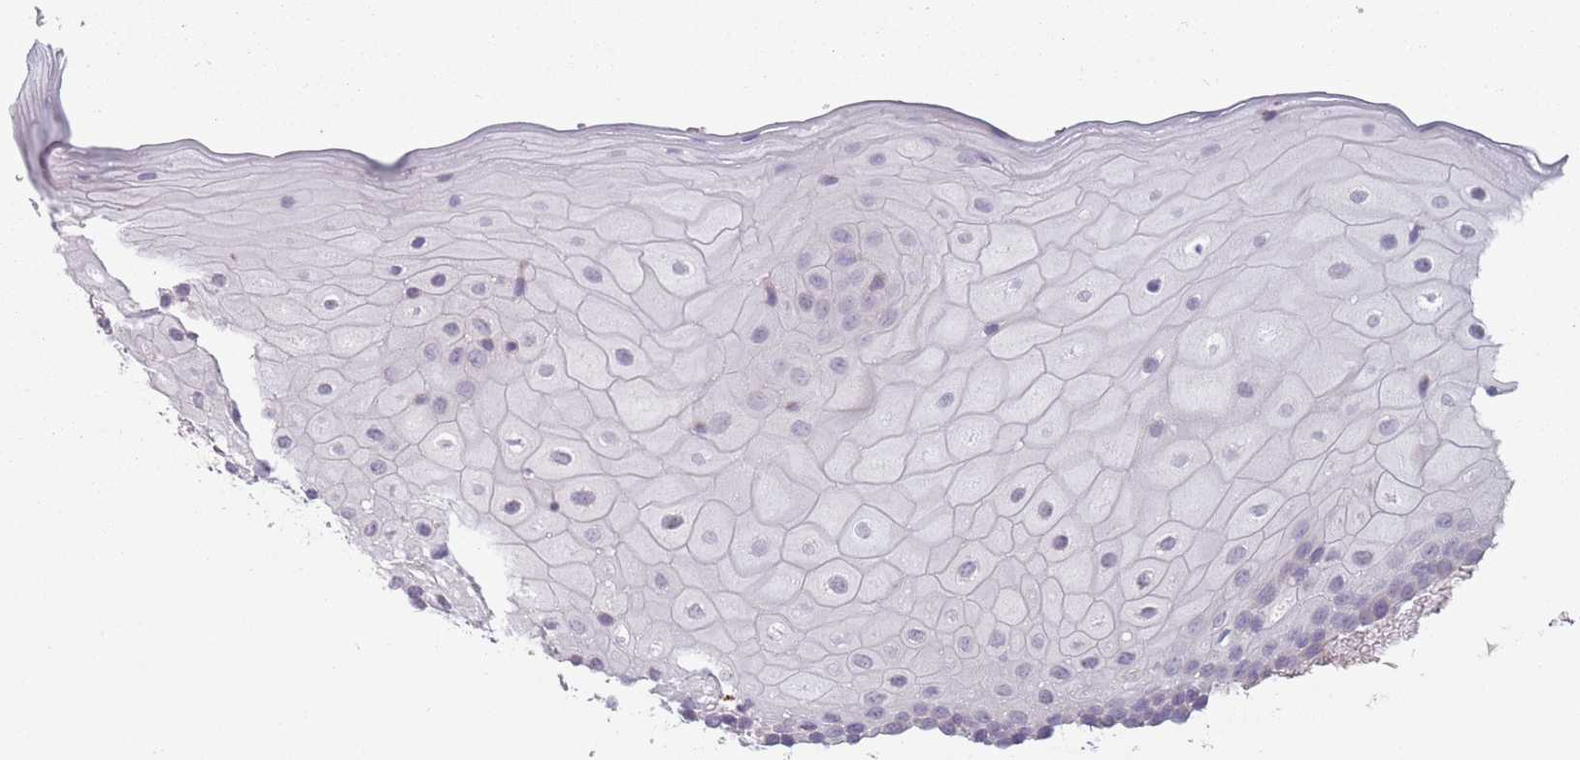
{"staining": {"intensity": "weak", "quantity": "<25%", "location": "cytoplasmic/membranous"}, "tissue": "oral mucosa", "cell_type": "Squamous epithelial cells", "image_type": "normal", "snomed": [{"axis": "morphology", "description": "Normal tissue, NOS"}, {"axis": "topography", "description": "Oral tissue"}], "caption": "A high-resolution micrograph shows immunohistochemistry staining of unremarkable oral mucosa, which reveals no significant staining in squamous epithelial cells.", "gene": "AKAIN1", "patient": {"sex": "female", "age": 70}}